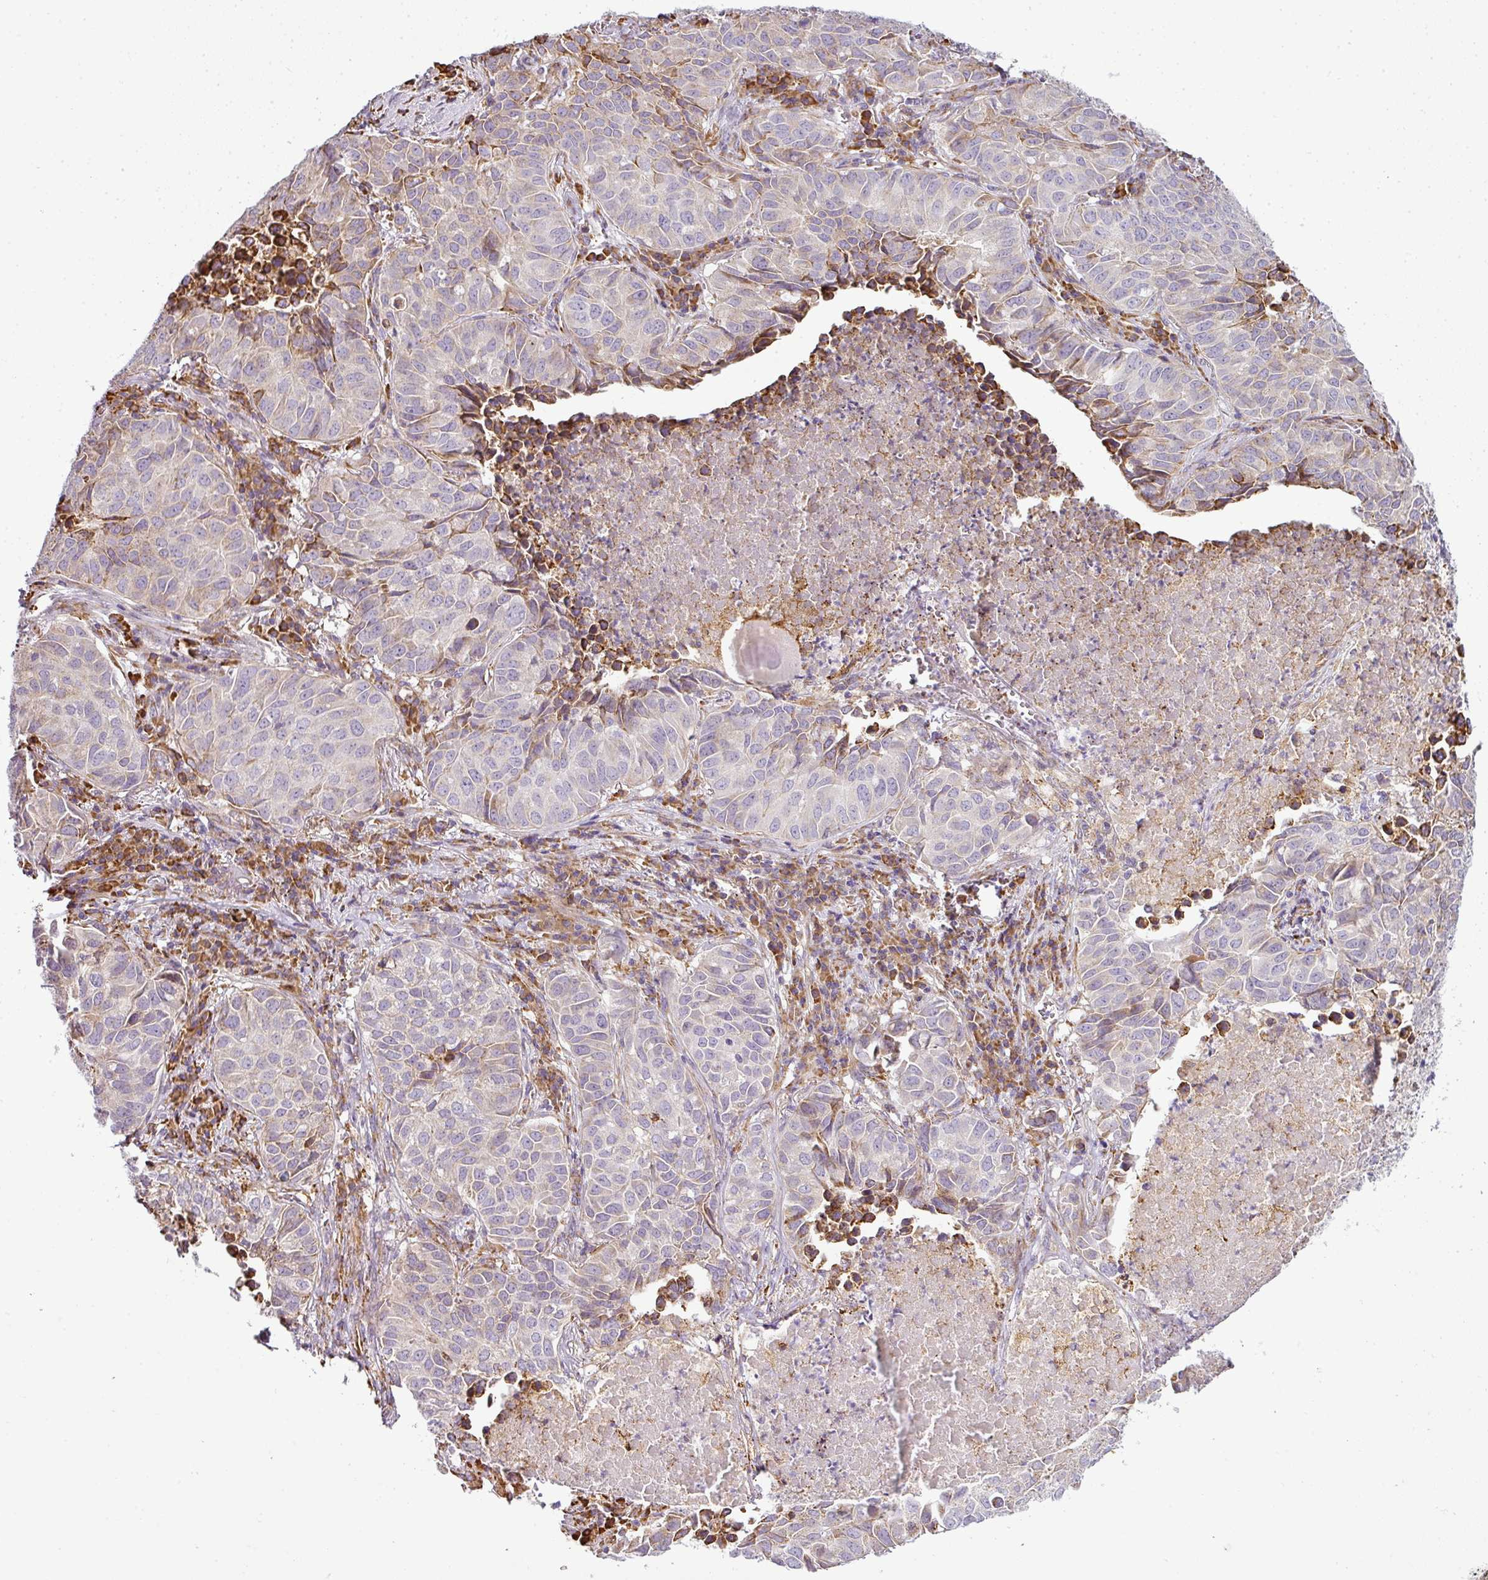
{"staining": {"intensity": "negative", "quantity": "none", "location": "none"}, "tissue": "lung cancer", "cell_type": "Tumor cells", "image_type": "cancer", "snomed": [{"axis": "morphology", "description": "Adenocarcinoma, NOS"}, {"axis": "topography", "description": "Lung"}], "caption": "Immunohistochemistry (IHC) of lung cancer displays no positivity in tumor cells. (IHC, brightfield microscopy, high magnification).", "gene": "ANKRD18A", "patient": {"sex": "female", "age": 50}}